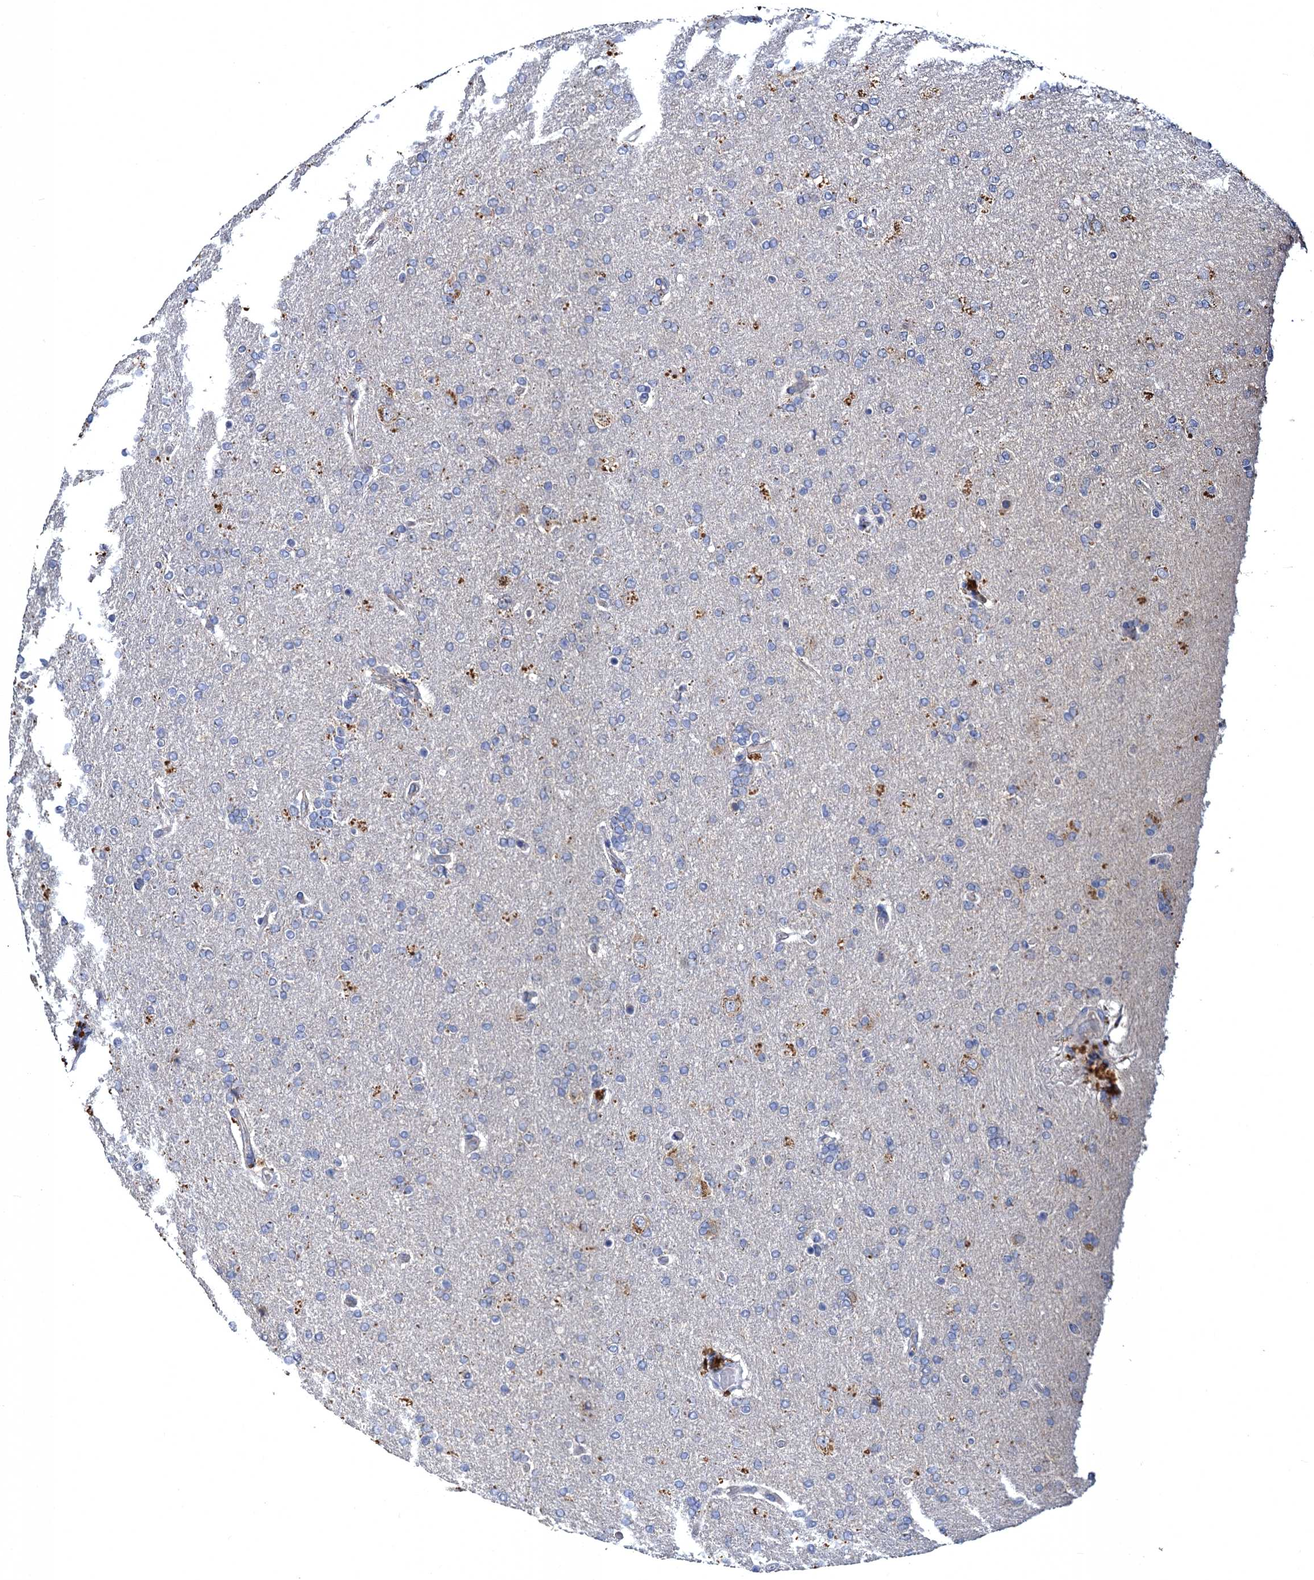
{"staining": {"intensity": "negative", "quantity": "none", "location": "none"}, "tissue": "glioma", "cell_type": "Tumor cells", "image_type": "cancer", "snomed": [{"axis": "morphology", "description": "Glioma, malignant, High grade"}, {"axis": "topography", "description": "Brain"}], "caption": "IHC image of neoplastic tissue: glioma stained with DAB demonstrates no significant protein positivity in tumor cells. (DAB immunohistochemistry visualized using brightfield microscopy, high magnification).", "gene": "ATP9A", "patient": {"sex": "male", "age": 72}}